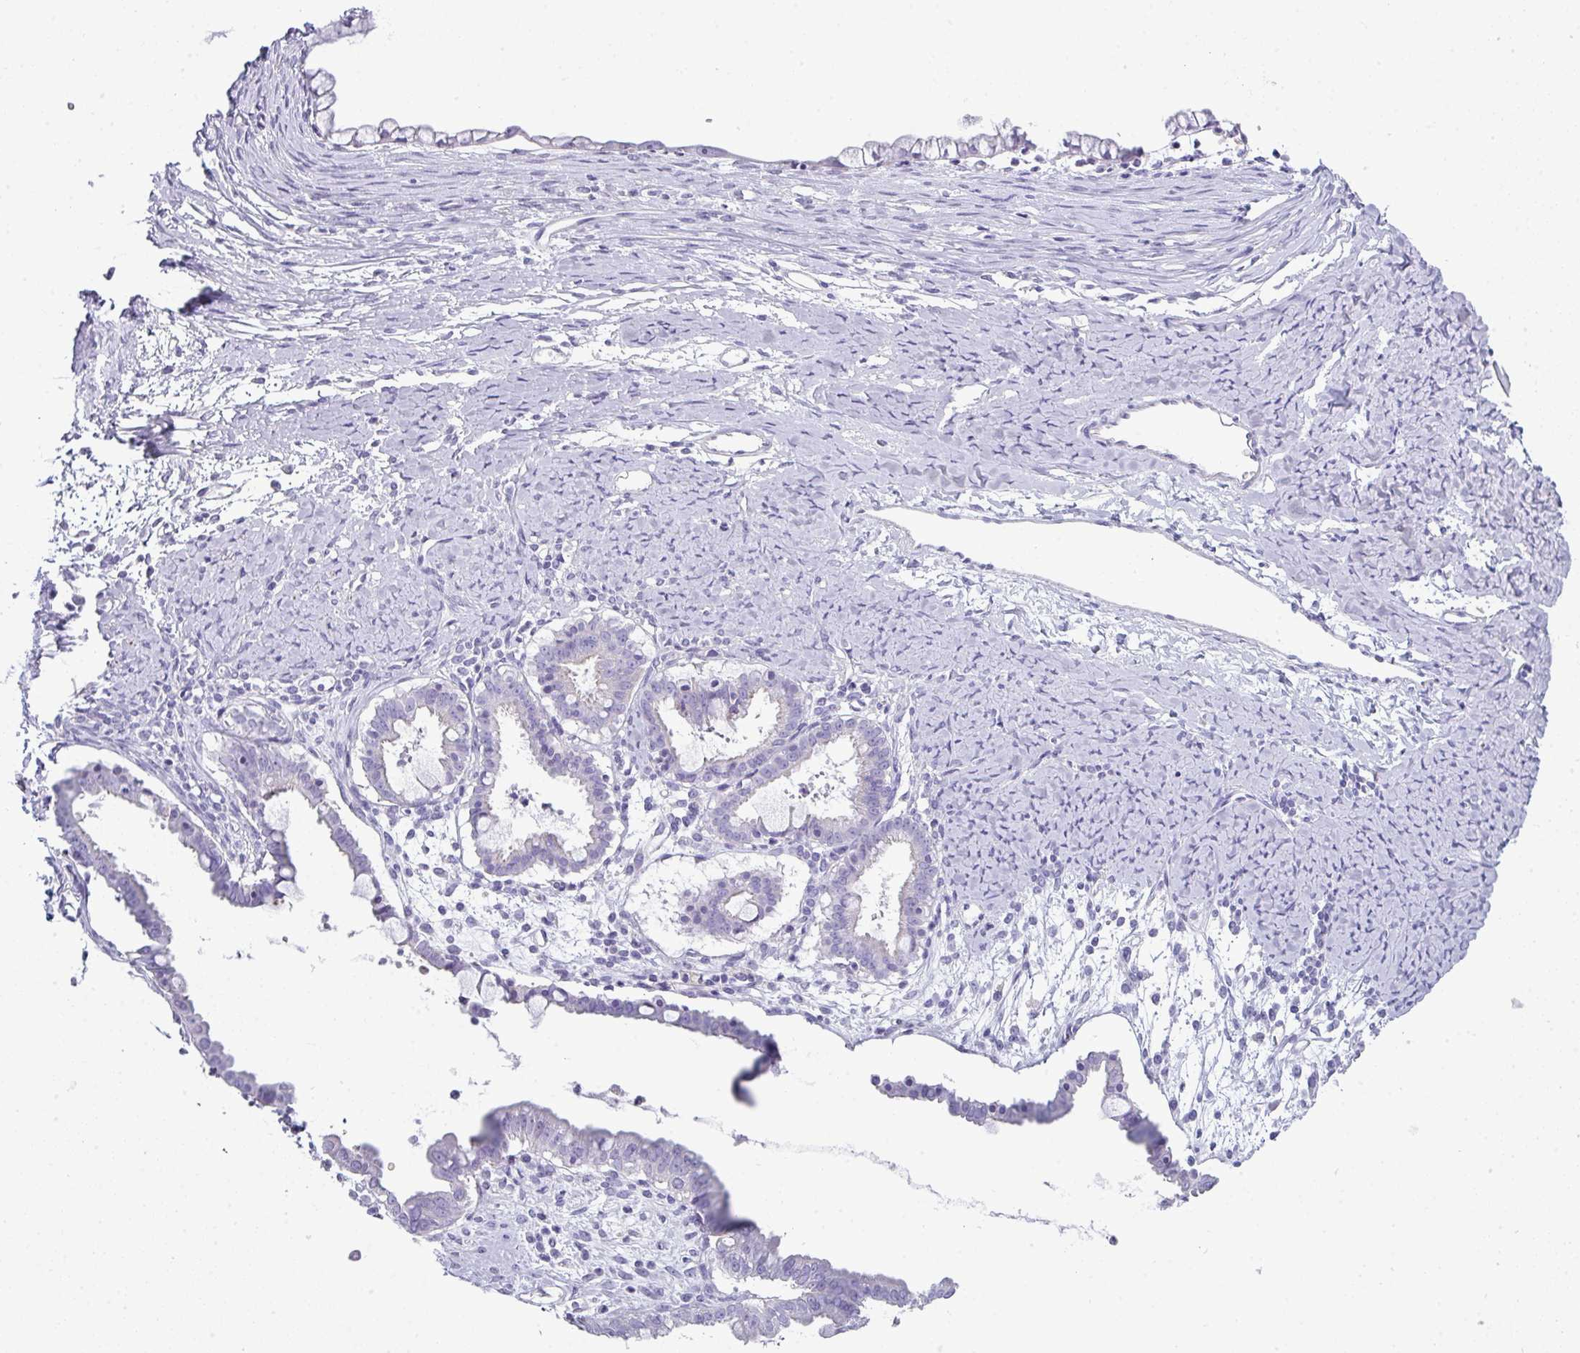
{"staining": {"intensity": "negative", "quantity": "none", "location": "none"}, "tissue": "ovarian cancer", "cell_type": "Tumor cells", "image_type": "cancer", "snomed": [{"axis": "morphology", "description": "Cystadenocarcinoma, mucinous, NOS"}, {"axis": "topography", "description": "Ovary"}], "caption": "Tumor cells are negative for brown protein staining in ovarian cancer (mucinous cystadenocarcinoma).", "gene": "ABCC5", "patient": {"sex": "female", "age": 61}}